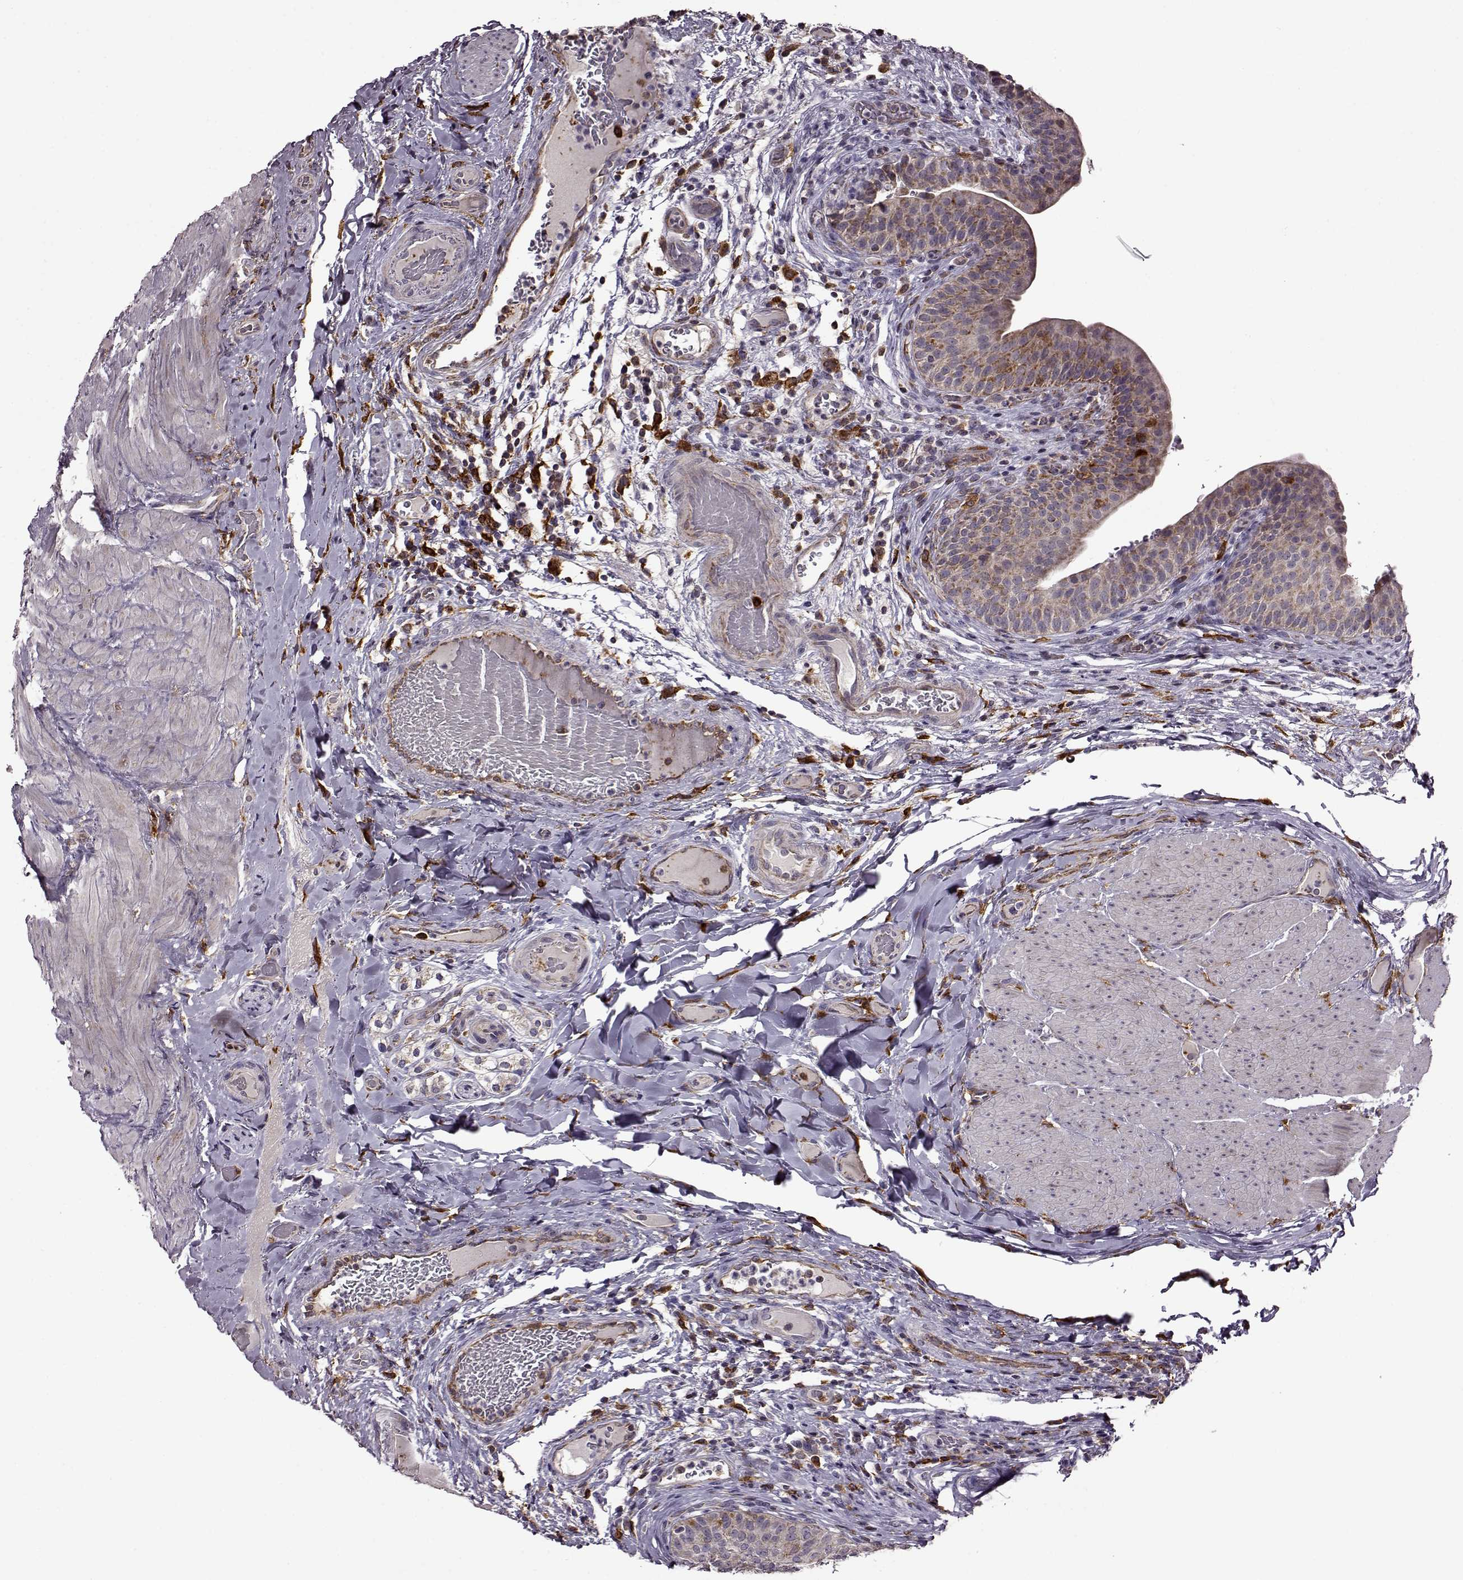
{"staining": {"intensity": "weak", "quantity": ">75%", "location": "cytoplasmic/membranous"}, "tissue": "urinary bladder", "cell_type": "Urothelial cells", "image_type": "normal", "snomed": [{"axis": "morphology", "description": "Normal tissue, NOS"}, {"axis": "topography", "description": "Urinary bladder"}], "caption": "Urinary bladder stained with a brown dye shows weak cytoplasmic/membranous positive expression in about >75% of urothelial cells.", "gene": "MTSS1", "patient": {"sex": "male", "age": 66}}